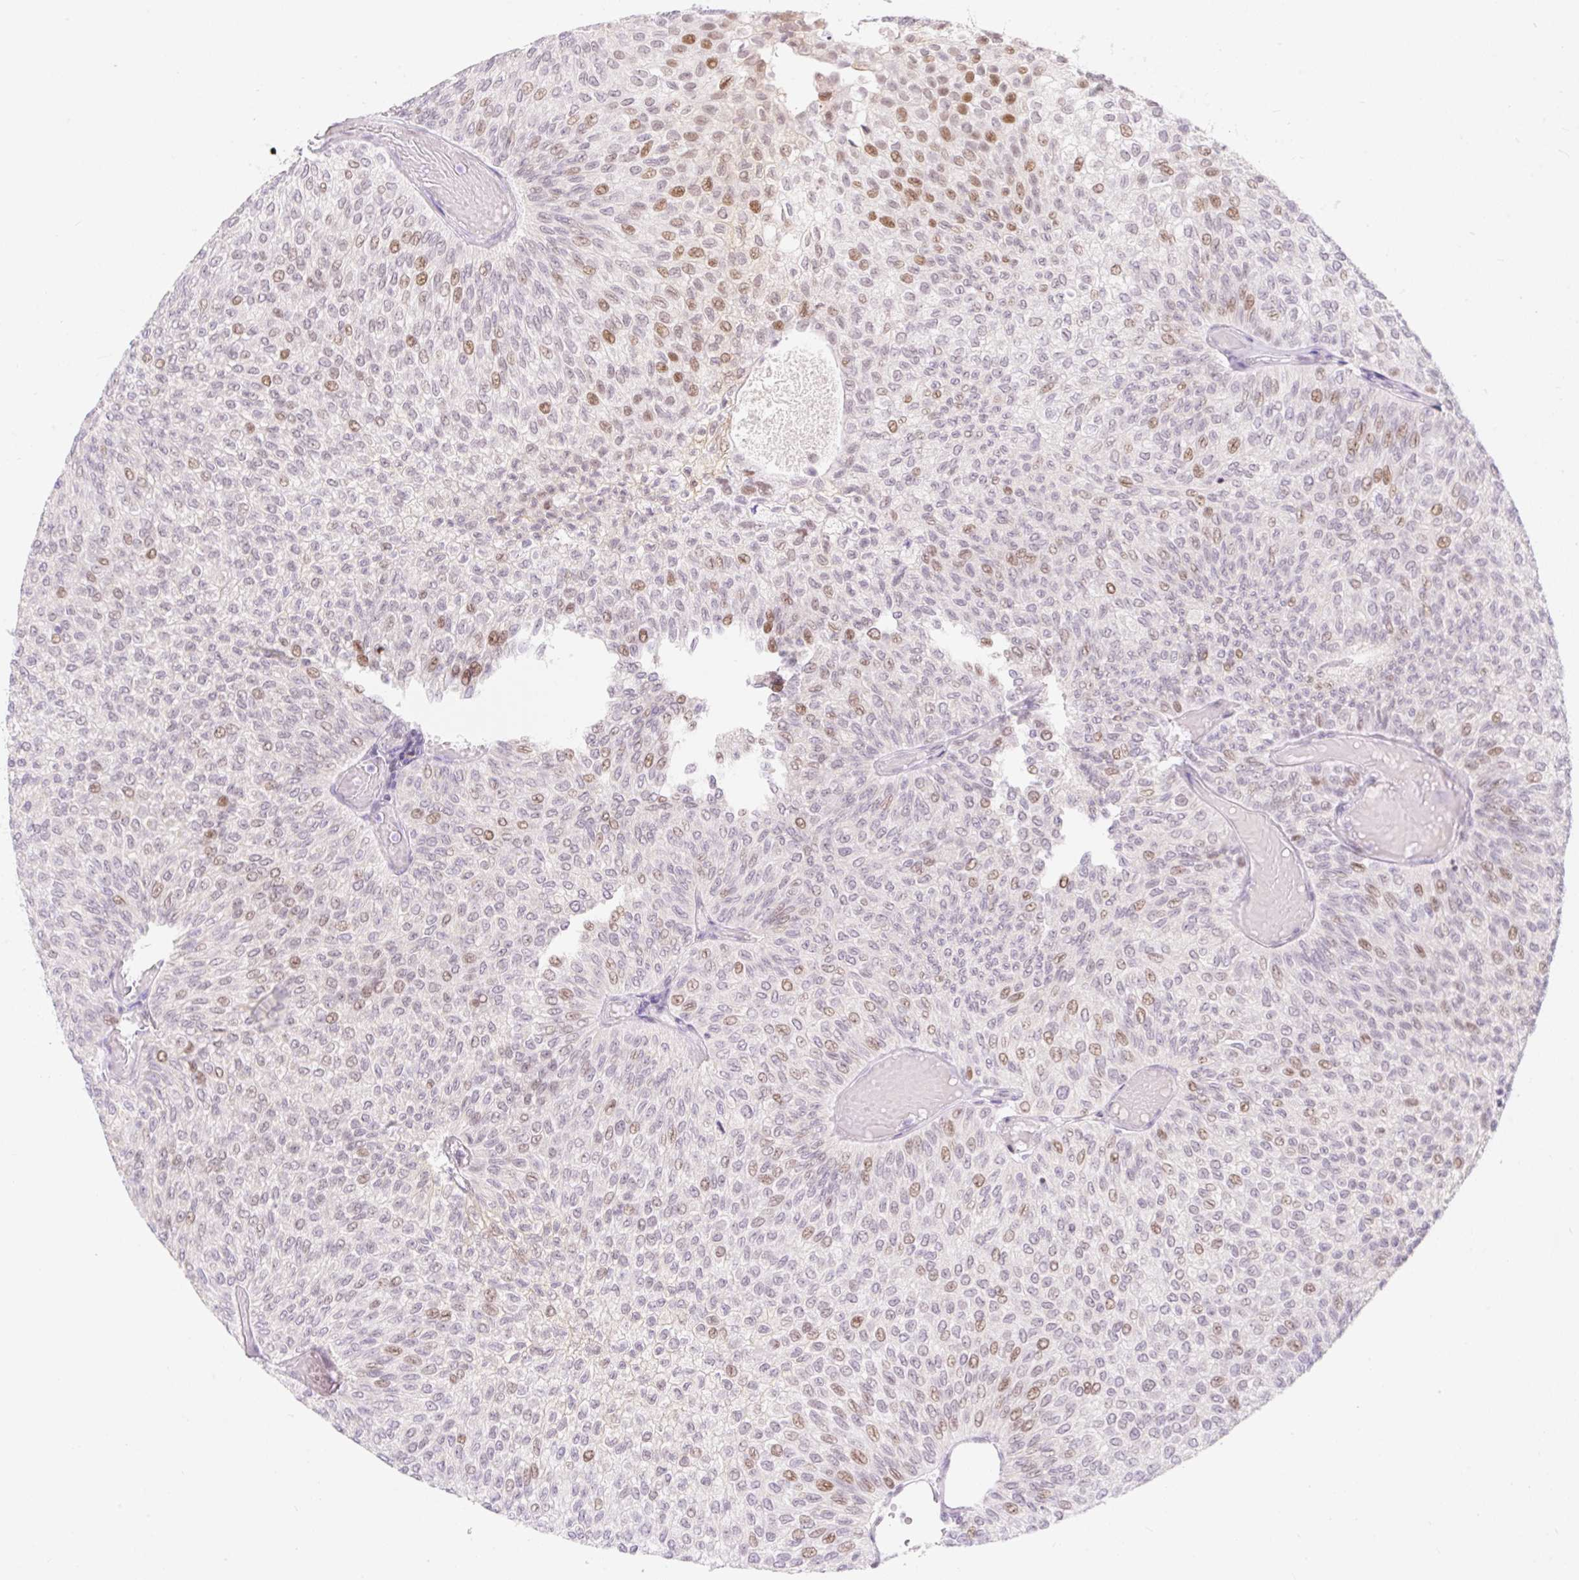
{"staining": {"intensity": "moderate", "quantity": "<25%", "location": "nuclear"}, "tissue": "urothelial cancer", "cell_type": "Tumor cells", "image_type": "cancer", "snomed": [{"axis": "morphology", "description": "Urothelial carcinoma, Low grade"}, {"axis": "topography", "description": "Urinary bladder"}], "caption": "Urothelial carcinoma (low-grade) was stained to show a protein in brown. There is low levels of moderate nuclear positivity in approximately <25% of tumor cells. (Stains: DAB in brown, nuclei in blue, Microscopy: brightfield microscopy at high magnification).", "gene": "H2BW1", "patient": {"sex": "male", "age": 78}}